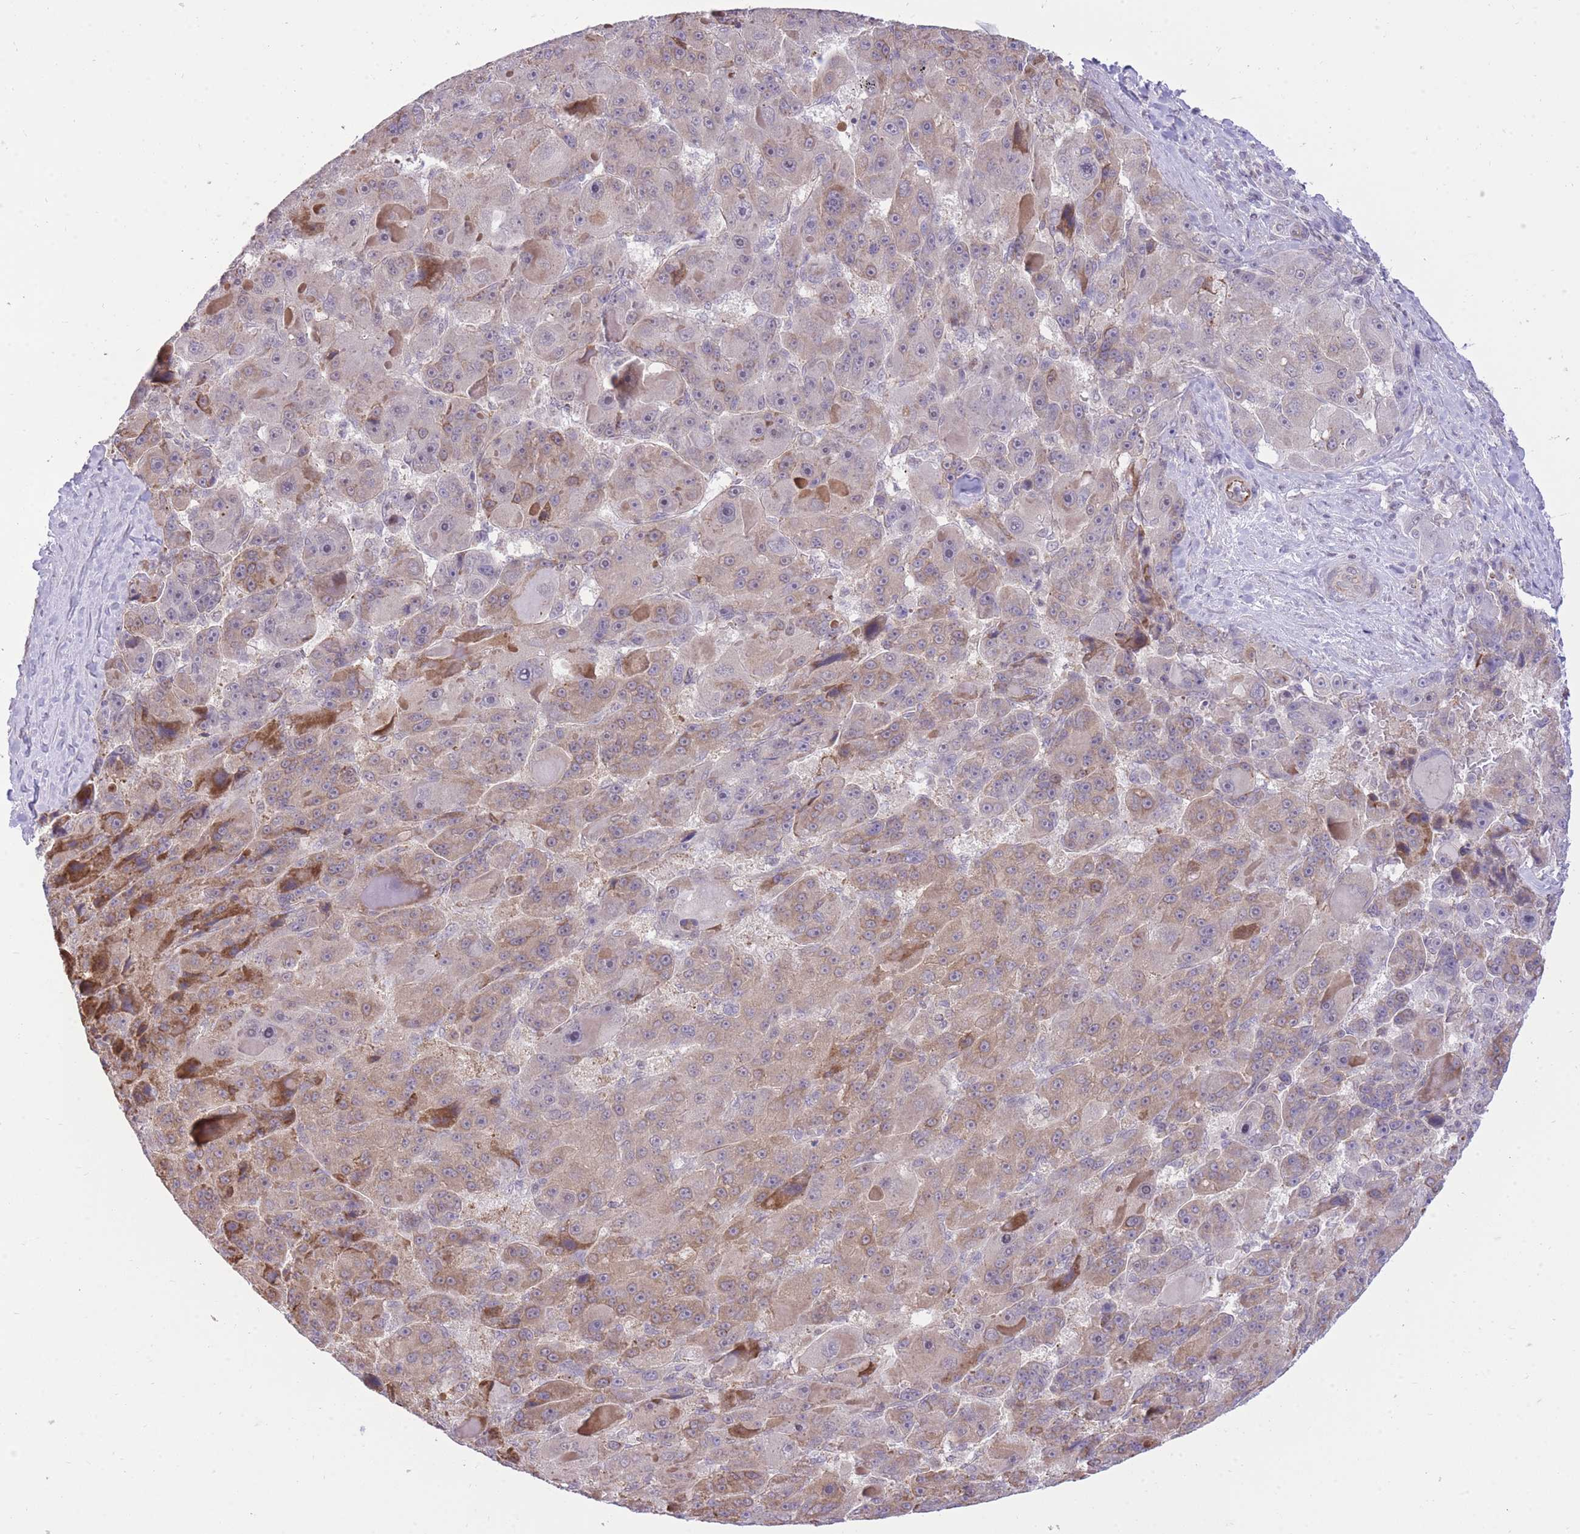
{"staining": {"intensity": "moderate", "quantity": "<25%", "location": "cytoplasmic/membranous"}, "tissue": "liver cancer", "cell_type": "Tumor cells", "image_type": "cancer", "snomed": [{"axis": "morphology", "description": "Carcinoma, Hepatocellular, NOS"}, {"axis": "topography", "description": "Liver"}], "caption": "DAB immunohistochemical staining of human liver hepatocellular carcinoma exhibits moderate cytoplasmic/membranous protein staining in approximately <25% of tumor cells.", "gene": "ELL", "patient": {"sex": "male", "age": 76}}